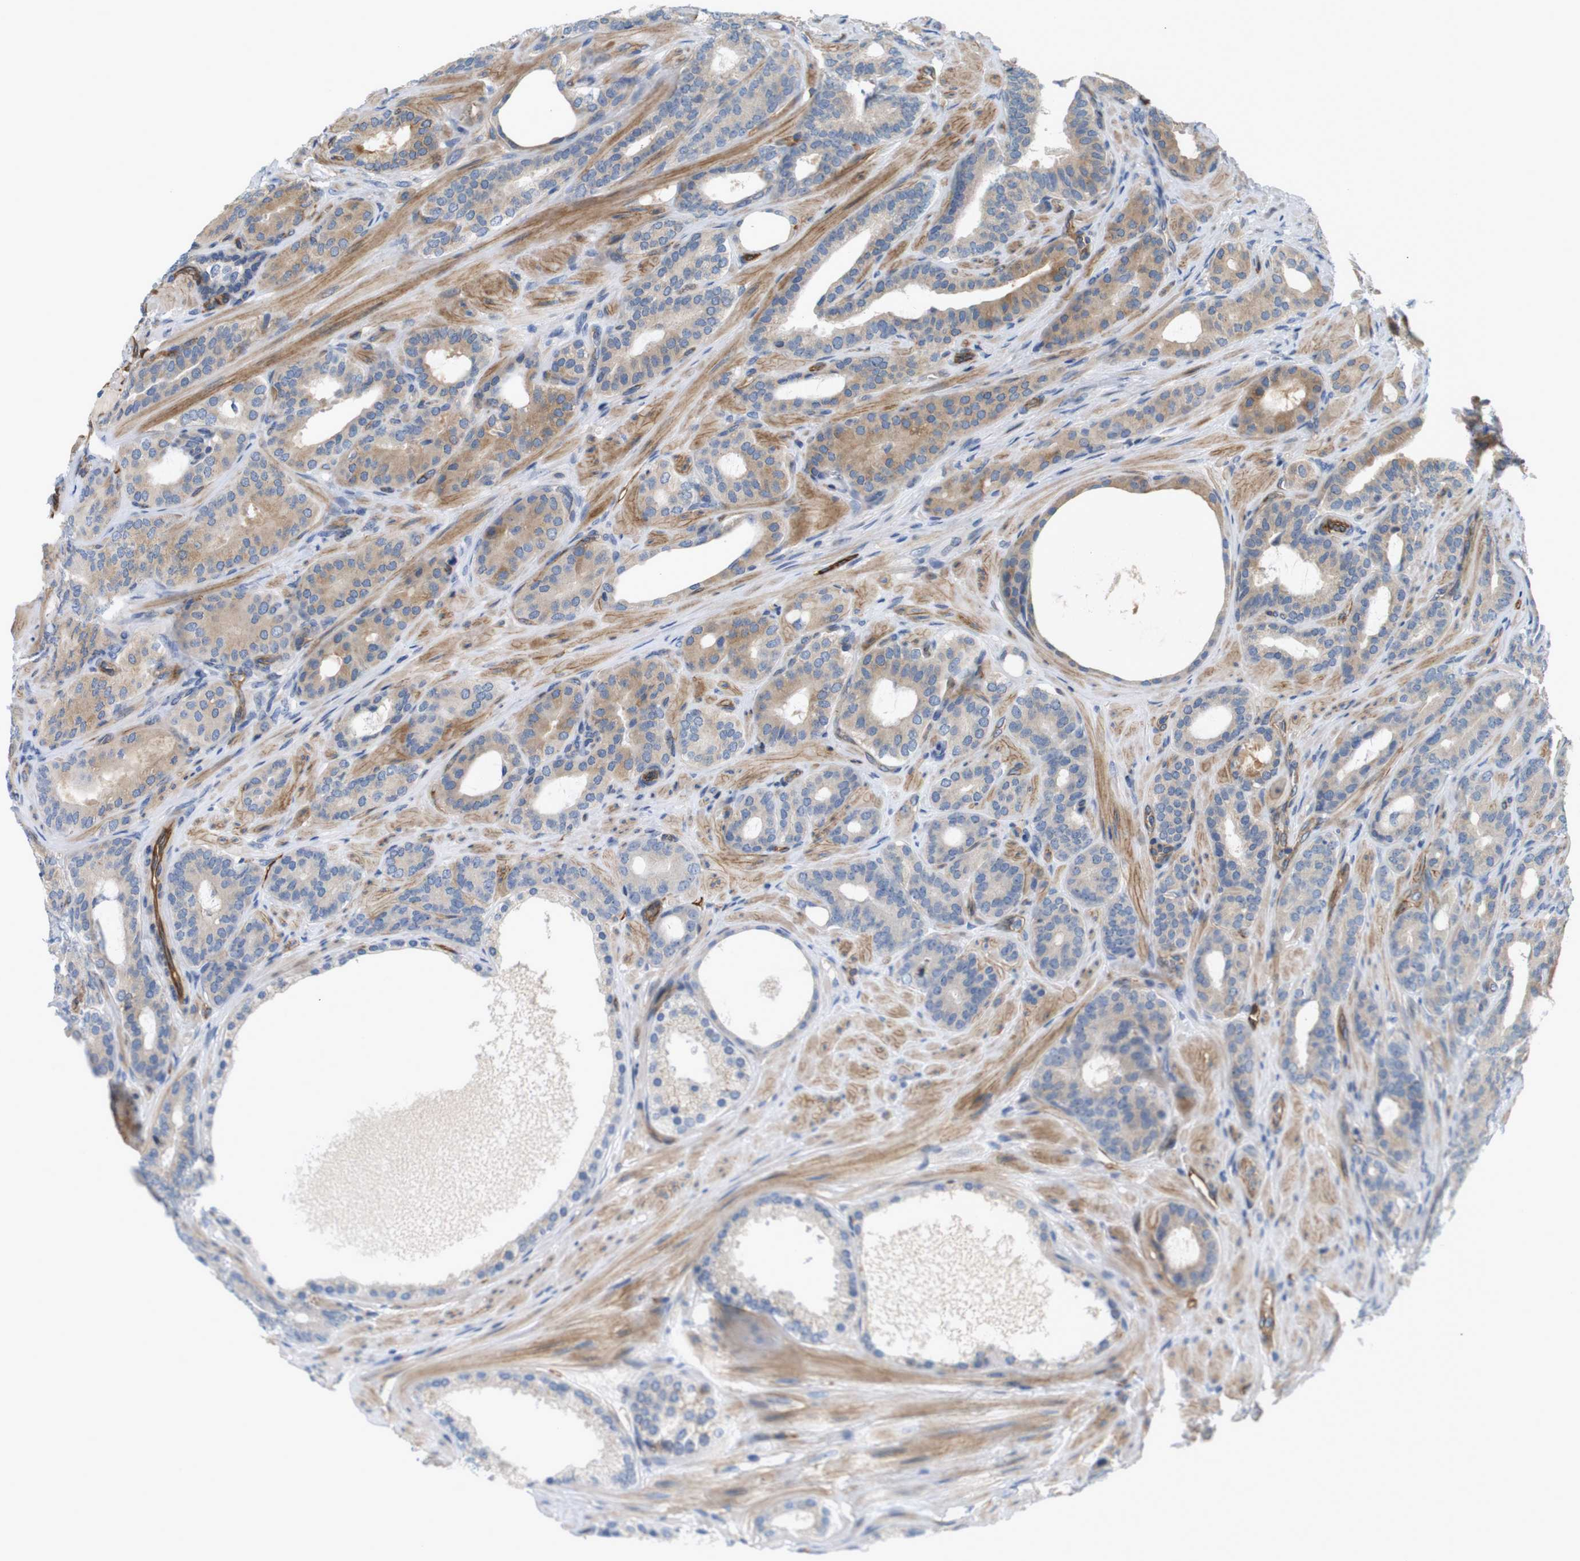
{"staining": {"intensity": "moderate", "quantity": "25%-75%", "location": "cytoplasmic/membranous"}, "tissue": "prostate cancer", "cell_type": "Tumor cells", "image_type": "cancer", "snomed": [{"axis": "morphology", "description": "Adenocarcinoma, Low grade"}, {"axis": "topography", "description": "Prostate"}], "caption": "An immunohistochemistry (IHC) image of neoplastic tissue is shown. Protein staining in brown shows moderate cytoplasmic/membranous positivity in prostate cancer within tumor cells.", "gene": "BVES", "patient": {"sex": "male", "age": 63}}